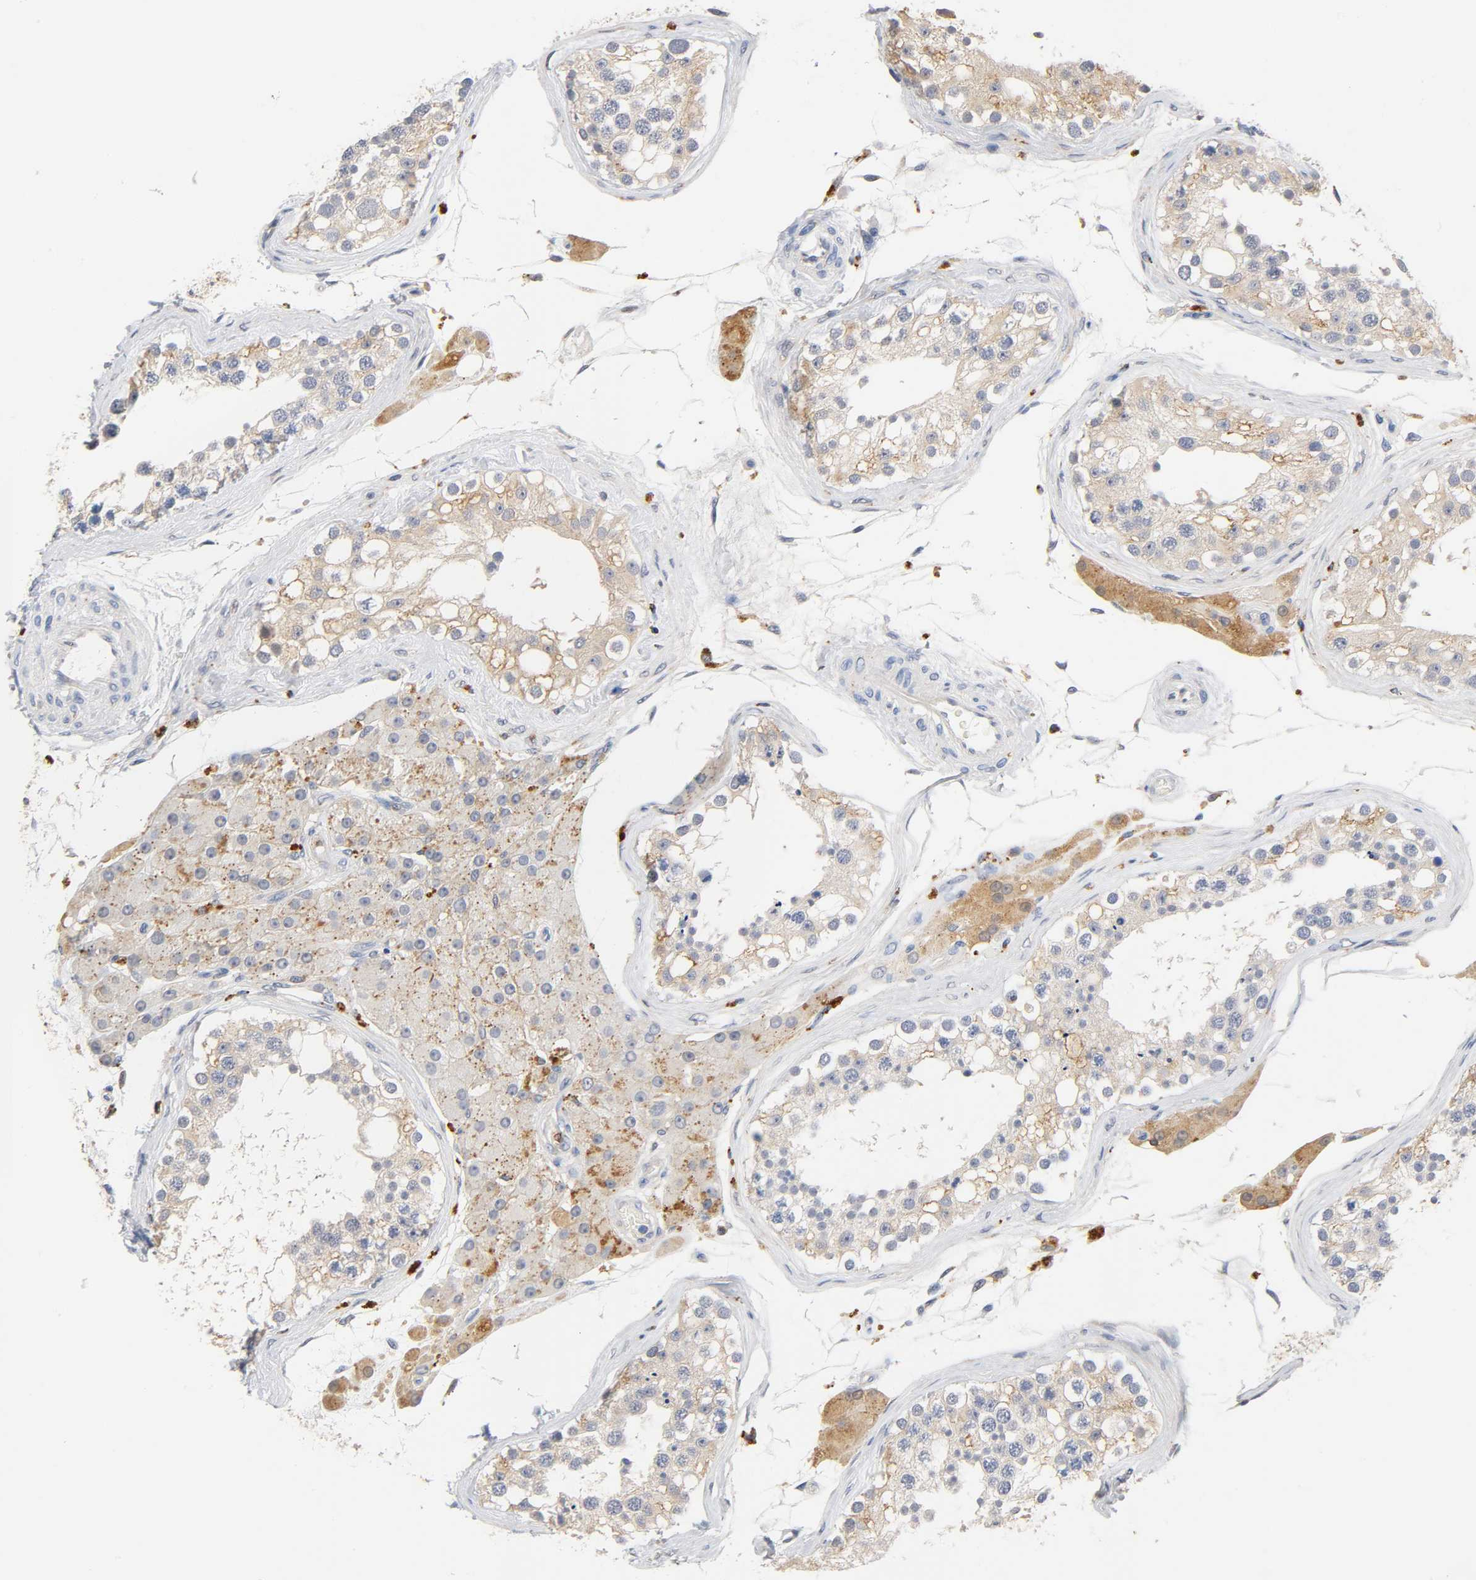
{"staining": {"intensity": "weak", "quantity": "<25%", "location": "cytoplasmic/membranous"}, "tissue": "testis", "cell_type": "Cells in seminiferous ducts", "image_type": "normal", "snomed": [{"axis": "morphology", "description": "Normal tissue, NOS"}, {"axis": "topography", "description": "Testis"}], "caption": "Immunohistochemistry (IHC) photomicrograph of unremarkable testis: testis stained with DAB exhibits no significant protein staining in cells in seminiferous ducts. (Brightfield microscopy of DAB (3,3'-diaminobenzidine) immunohistochemistry at high magnification).", "gene": "UCKL1", "patient": {"sex": "male", "age": 68}}